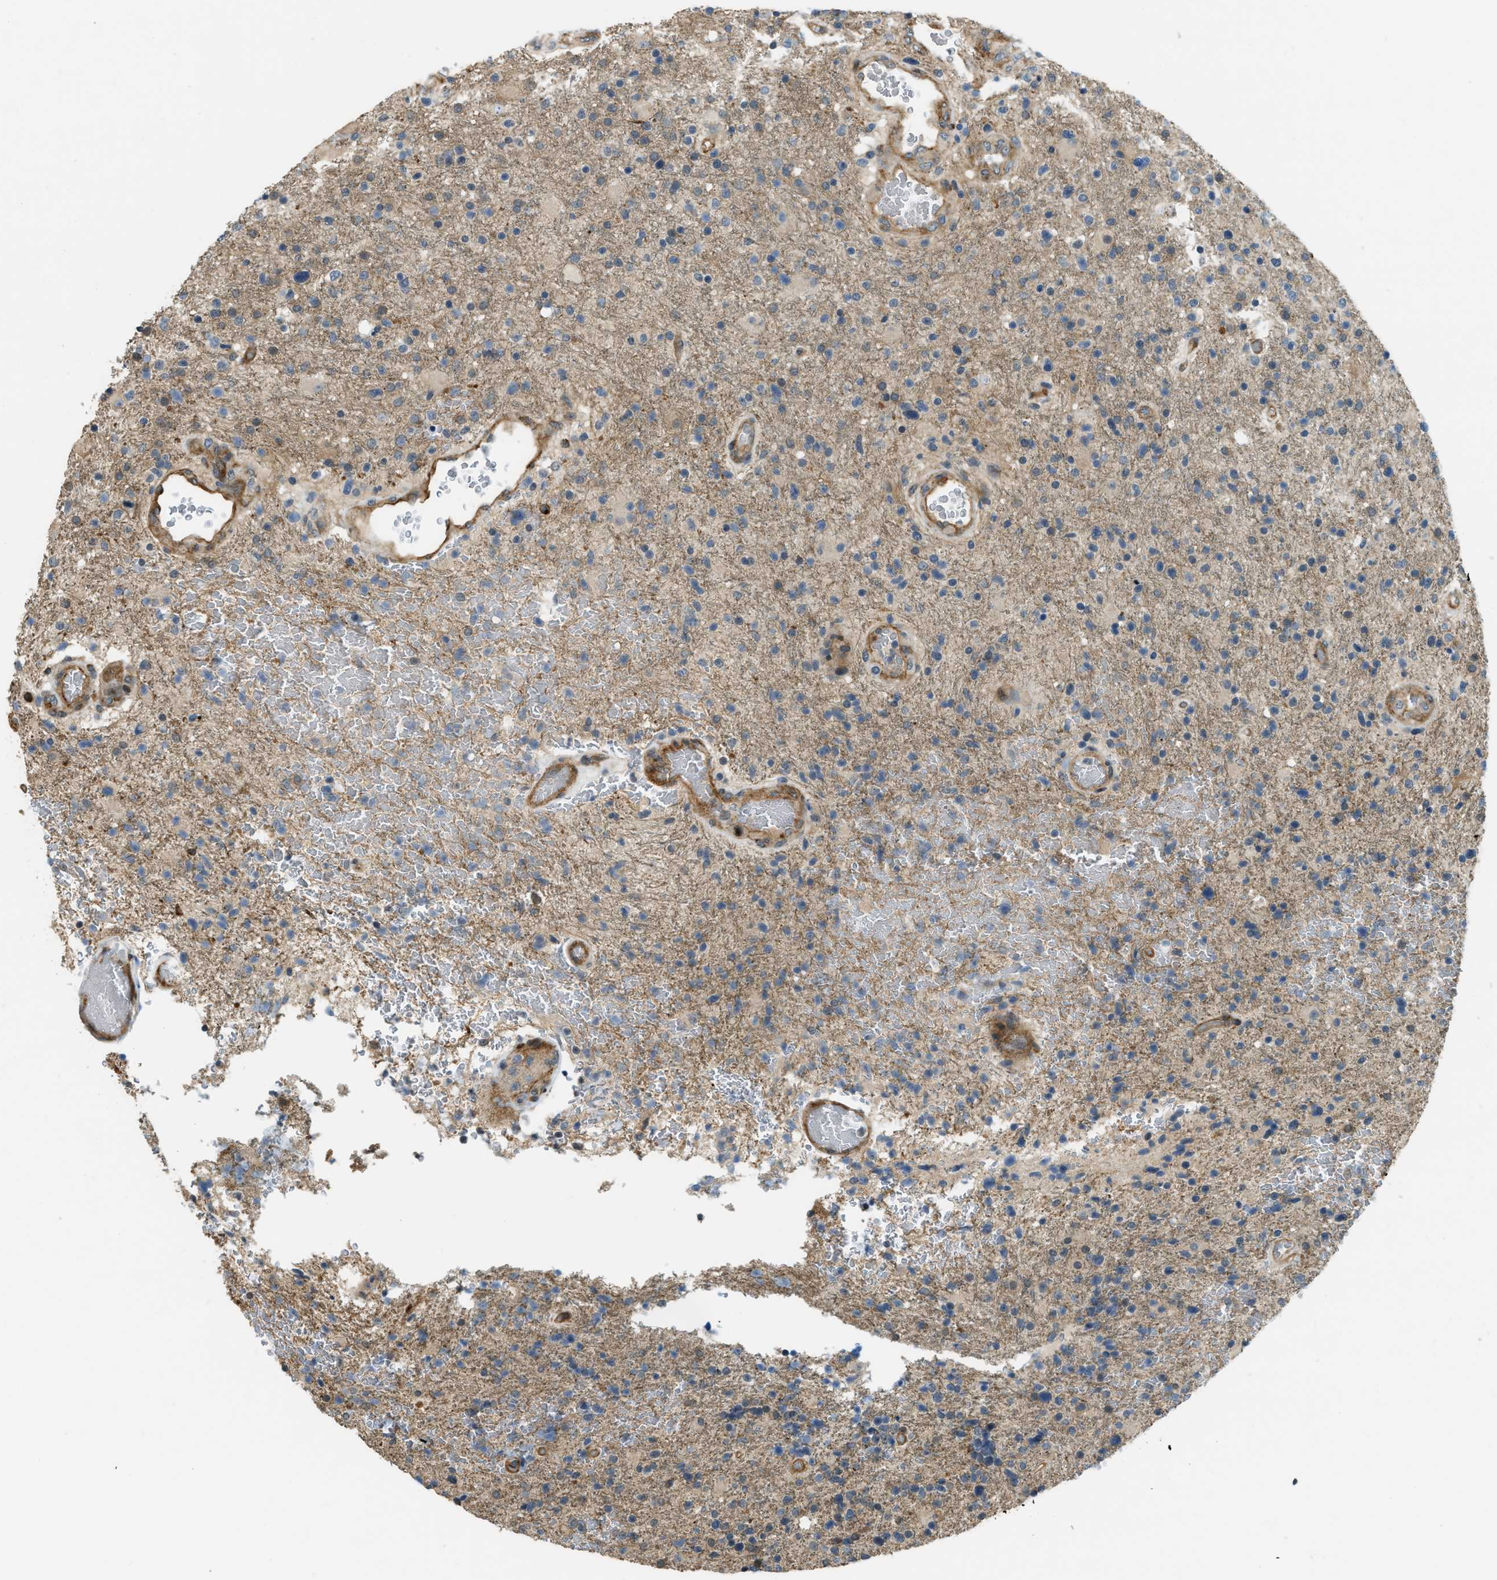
{"staining": {"intensity": "weak", "quantity": ">75%", "location": "cytoplasmic/membranous"}, "tissue": "glioma", "cell_type": "Tumor cells", "image_type": "cancer", "snomed": [{"axis": "morphology", "description": "Glioma, malignant, High grade"}, {"axis": "topography", "description": "Brain"}], "caption": "Protein expression analysis of glioma demonstrates weak cytoplasmic/membranous positivity in about >75% of tumor cells.", "gene": "KIAA1671", "patient": {"sex": "male", "age": 72}}